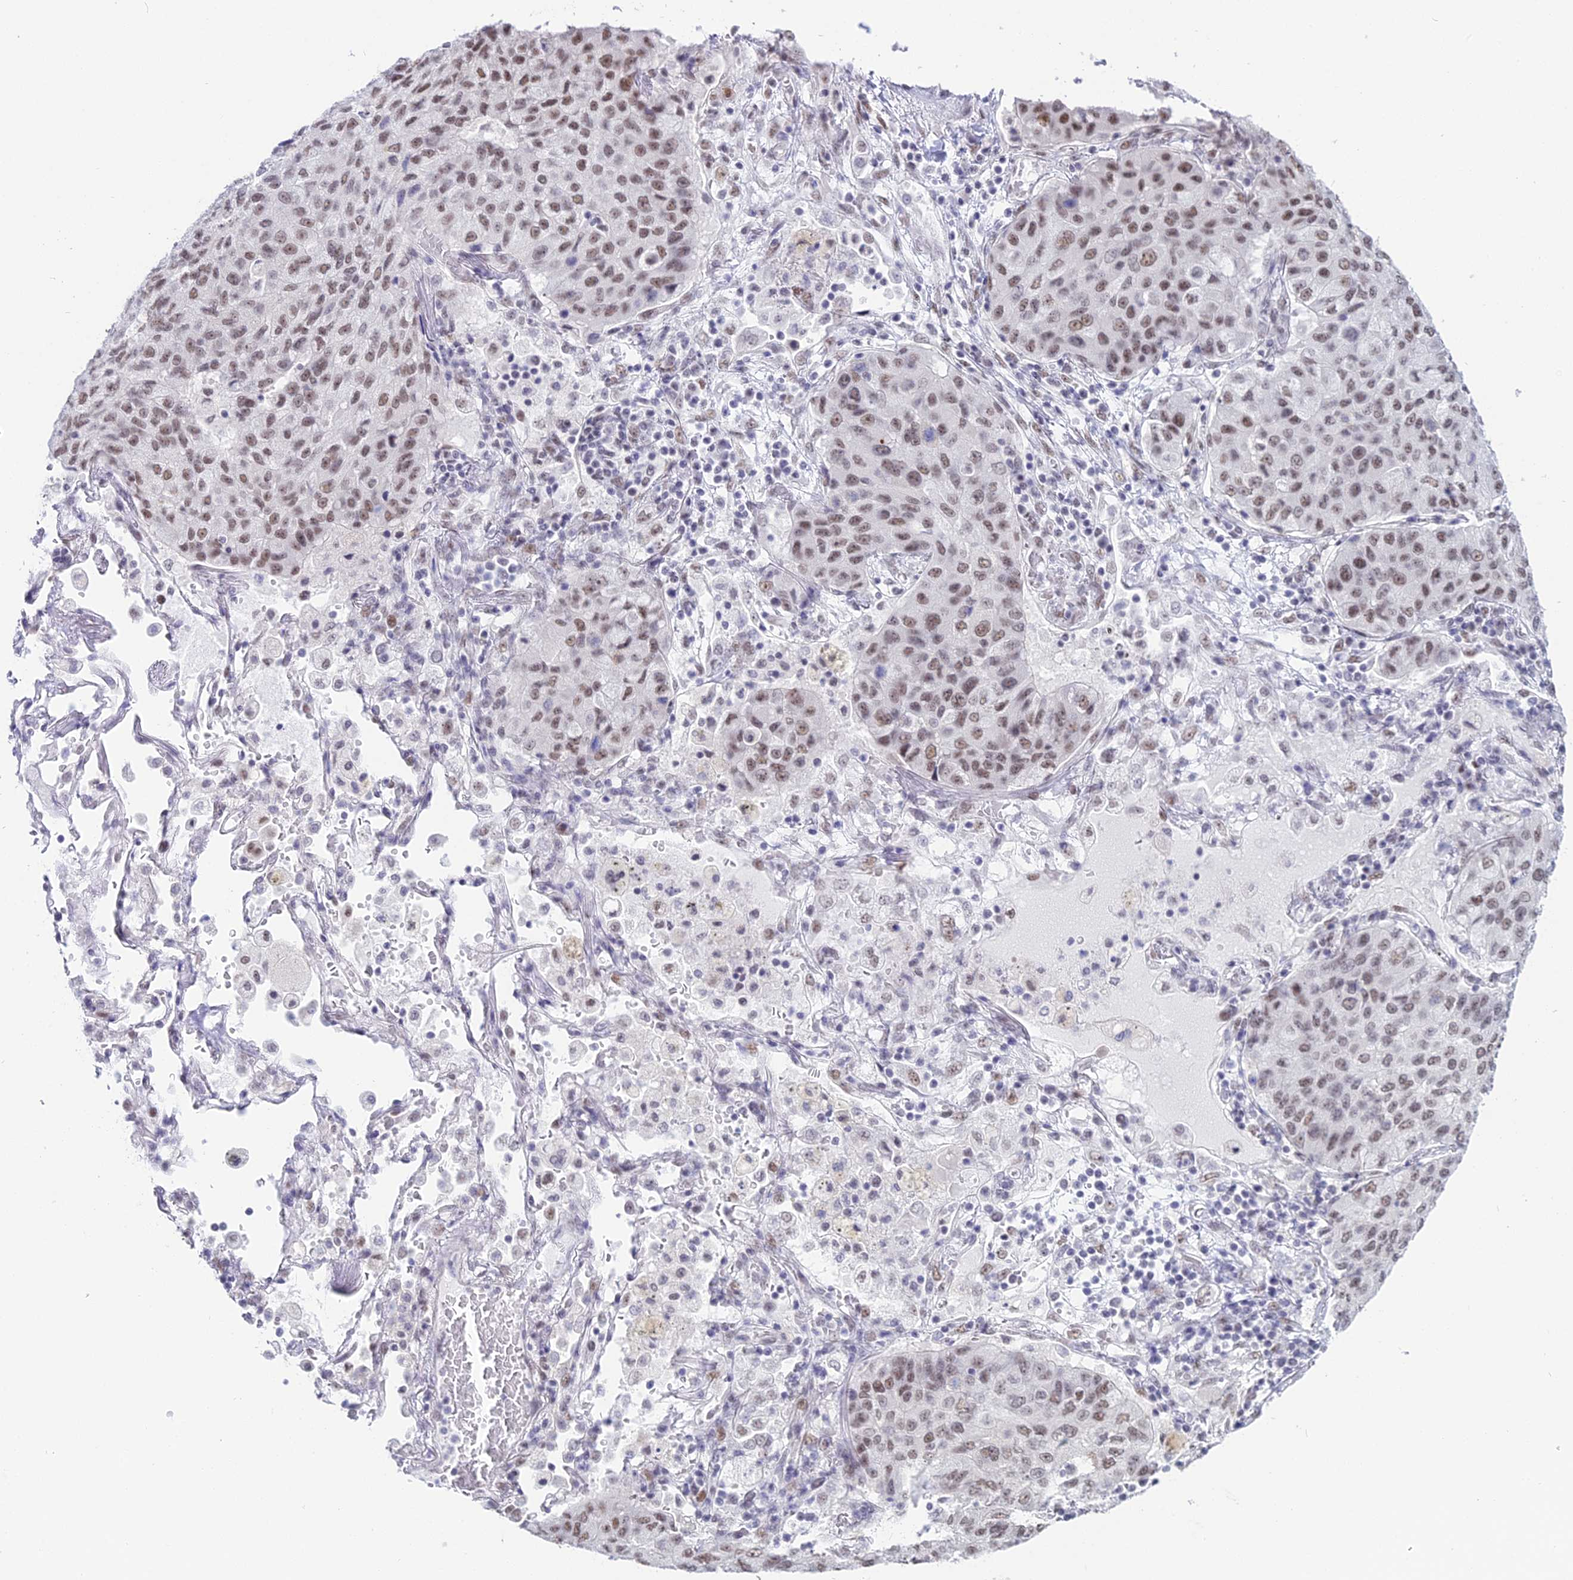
{"staining": {"intensity": "weak", "quantity": ">75%", "location": "nuclear"}, "tissue": "lung cancer", "cell_type": "Tumor cells", "image_type": "cancer", "snomed": [{"axis": "morphology", "description": "Squamous cell carcinoma, NOS"}, {"axis": "topography", "description": "Lung"}], "caption": "Lung cancer stained with a protein marker exhibits weak staining in tumor cells.", "gene": "RBM12", "patient": {"sex": "male", "age": 74}}